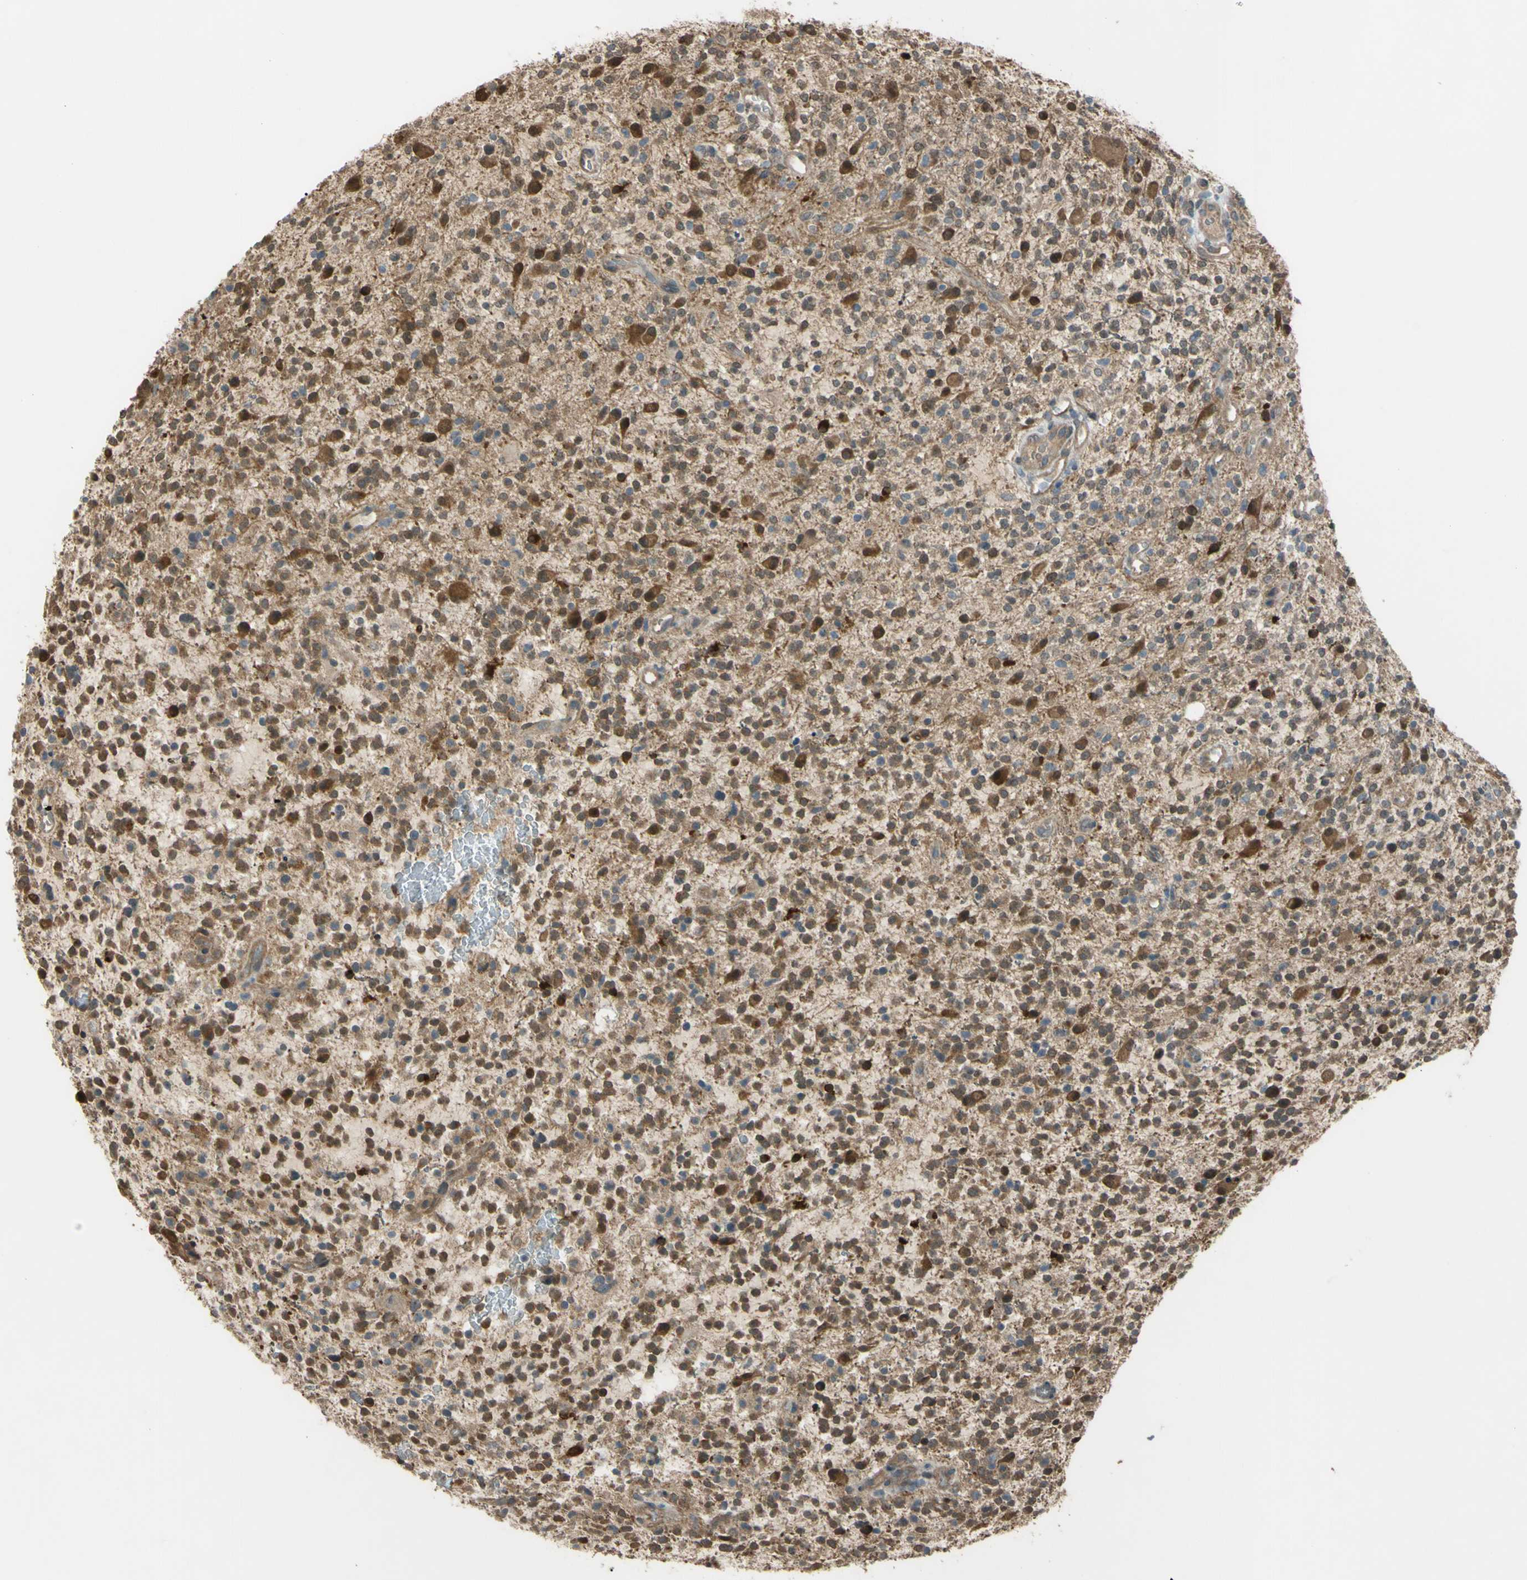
{"staining": {"intensity": "strong", "quantity": "25%-75%", "location": "cytoplasmic/membranous,nuclear"}, "tissue": "glioma", "cell_type": "Tumor cells", "image_type": "cancer", "snomed": [{"axis": "morphology", "description": "Glioma, malignant, High grade"}, {"axis": "topography", "description": "Brain"}], "caption": "Immunohistochemical staining of malignant glioma (high-grade) exhibits high levels of strong cytoplasmic/membranous and nuclear protein positivity in about 25%-75% of tumor cells.", "gene": "YWHAQ", "patient": {"sex": "male", "age": 48}}